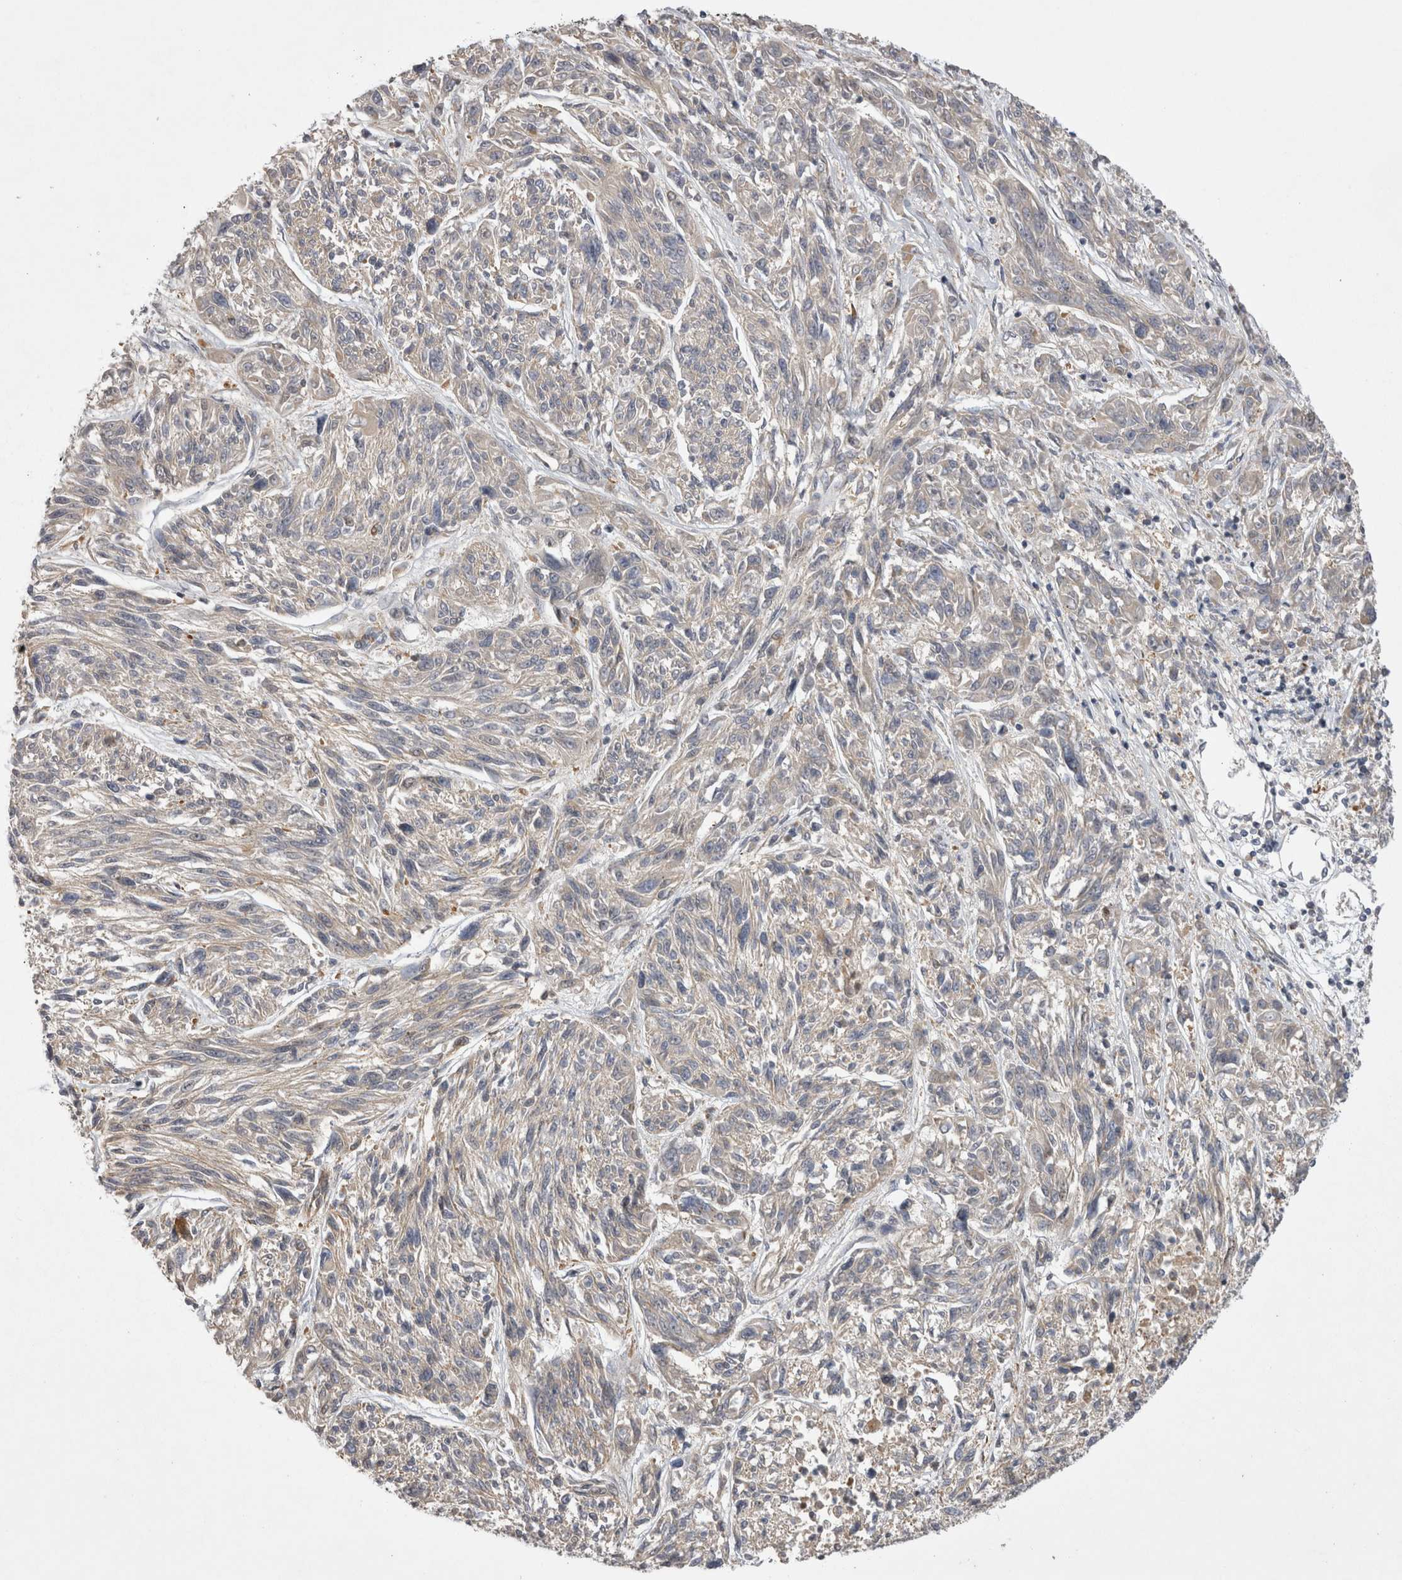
{"staining": {"intensity": "negative", "quantity": "none", "location": "none"}, "tissue": "melanoma", "cell_type": "Tumor cells", "image_type": "cancer", "snomed": [{"axis": "morphology", "description": "Malignant melanoma, NOS"}, {"axis": "topography", "description": "Skin"}], "caption": "Protein analysis of melanoma demonstrates no significant staining in tumor cells. (Stains: DAB IHC with hematoxylin counter stain, Microscopy: brightfield microscopy at high magnification).", "gene": "TSPOAP1", "patient": {"sex": "male", "age": 53}}